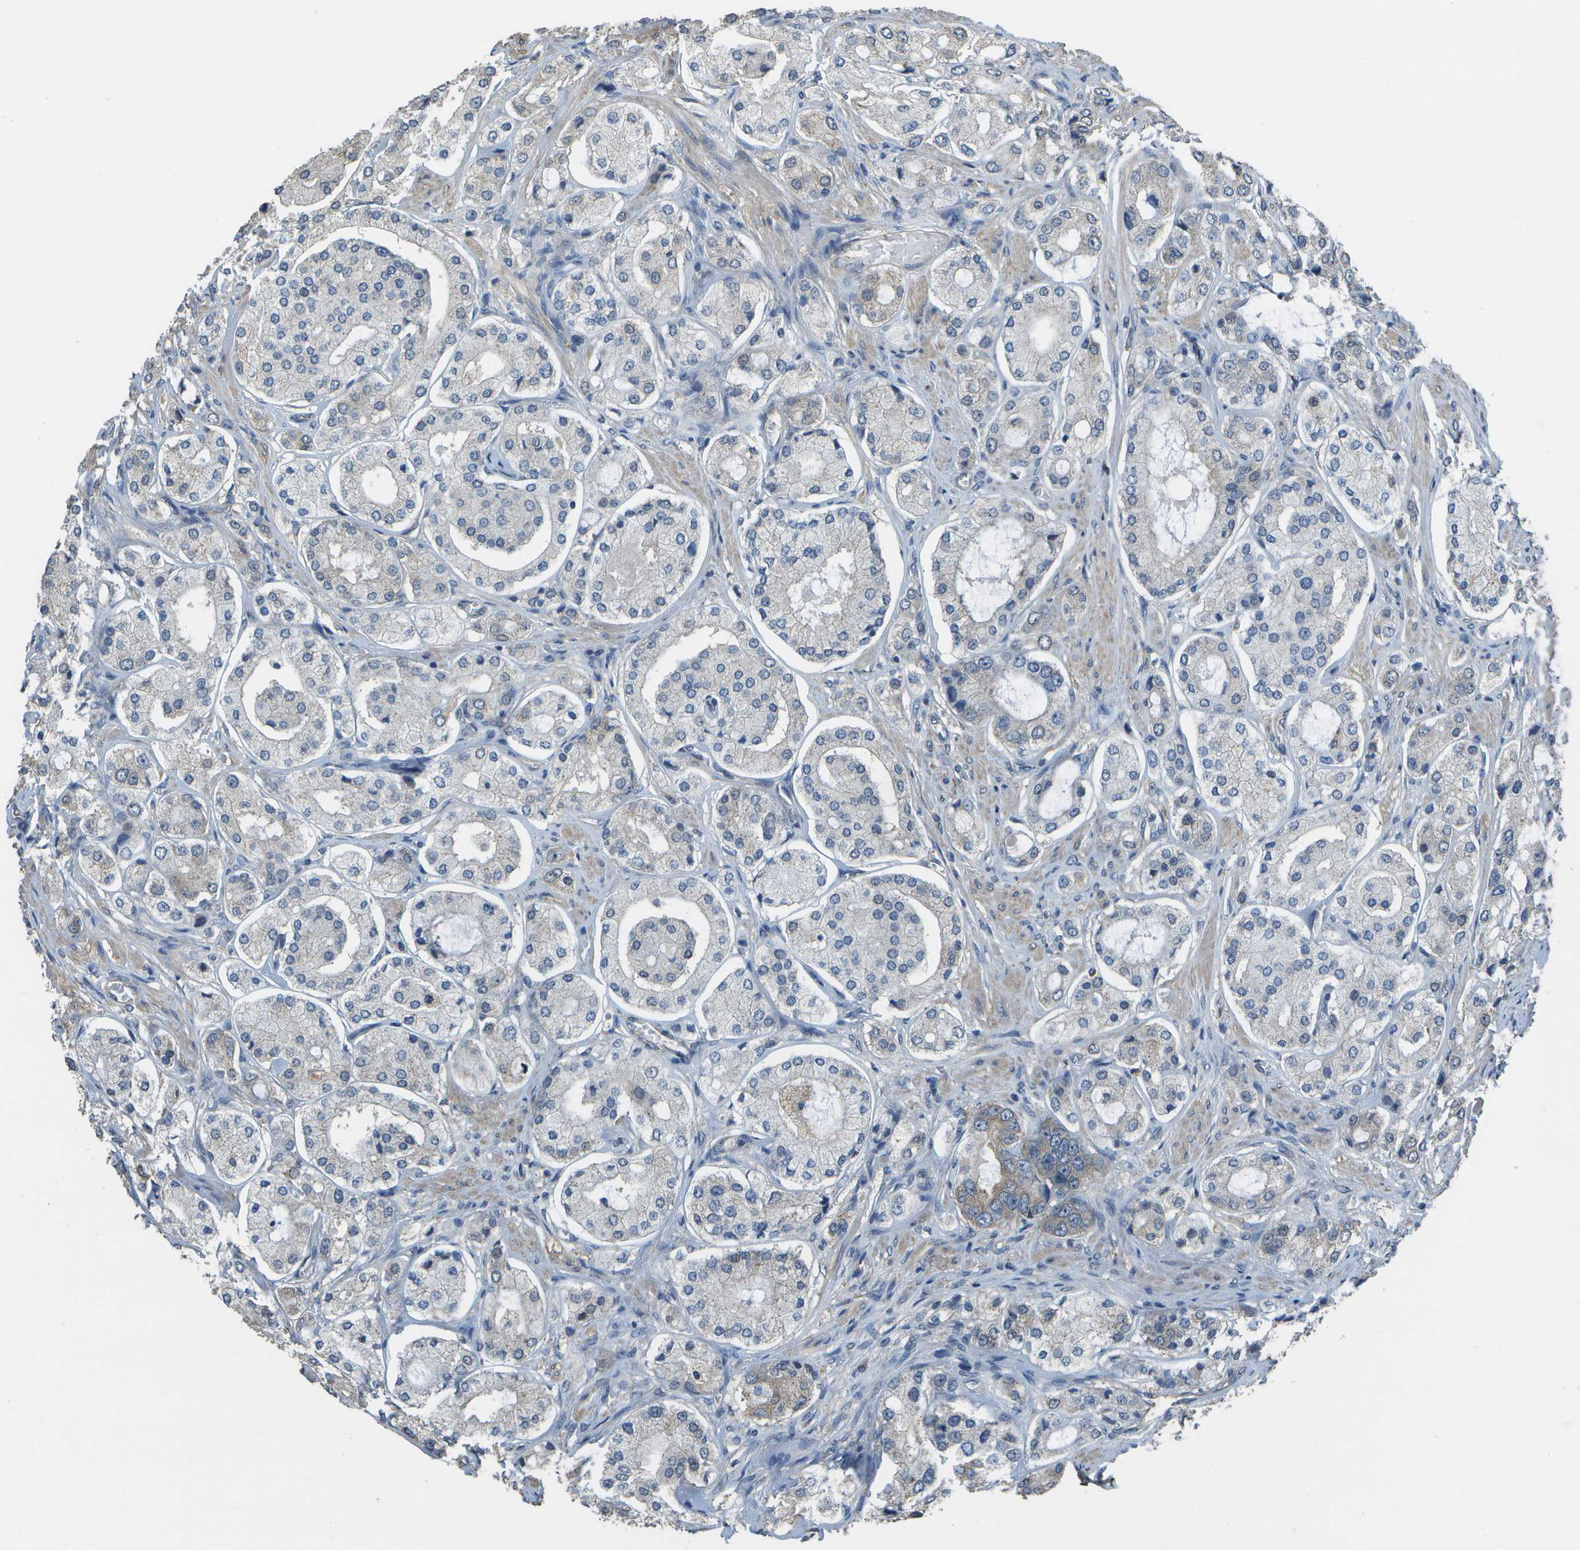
{"staining": {"intensity": "weak", "quantity": "25%-75%", "location": "cytoplasmic/membranous"}, "tissue": "prostate cancer", "cell_type": "Tumor cells", "image_type": "cancer", "snomed": [{"axis": "morphology", "description": "Adenocarcinoma, High grade"}, {"axis": "topography", "description": "Prostate"}], "caption": "IHC of human adenocarcinoma (high-grade) (prostate) shows low levels of weak cytoplasmic/membranous positivity in approximately 25%-75% of tumor cells. (Brightfield microscopy of DAB IHC at high magnification).", "gene": "CLNS1A", "patient": {"sex": "male", "age": 65}}